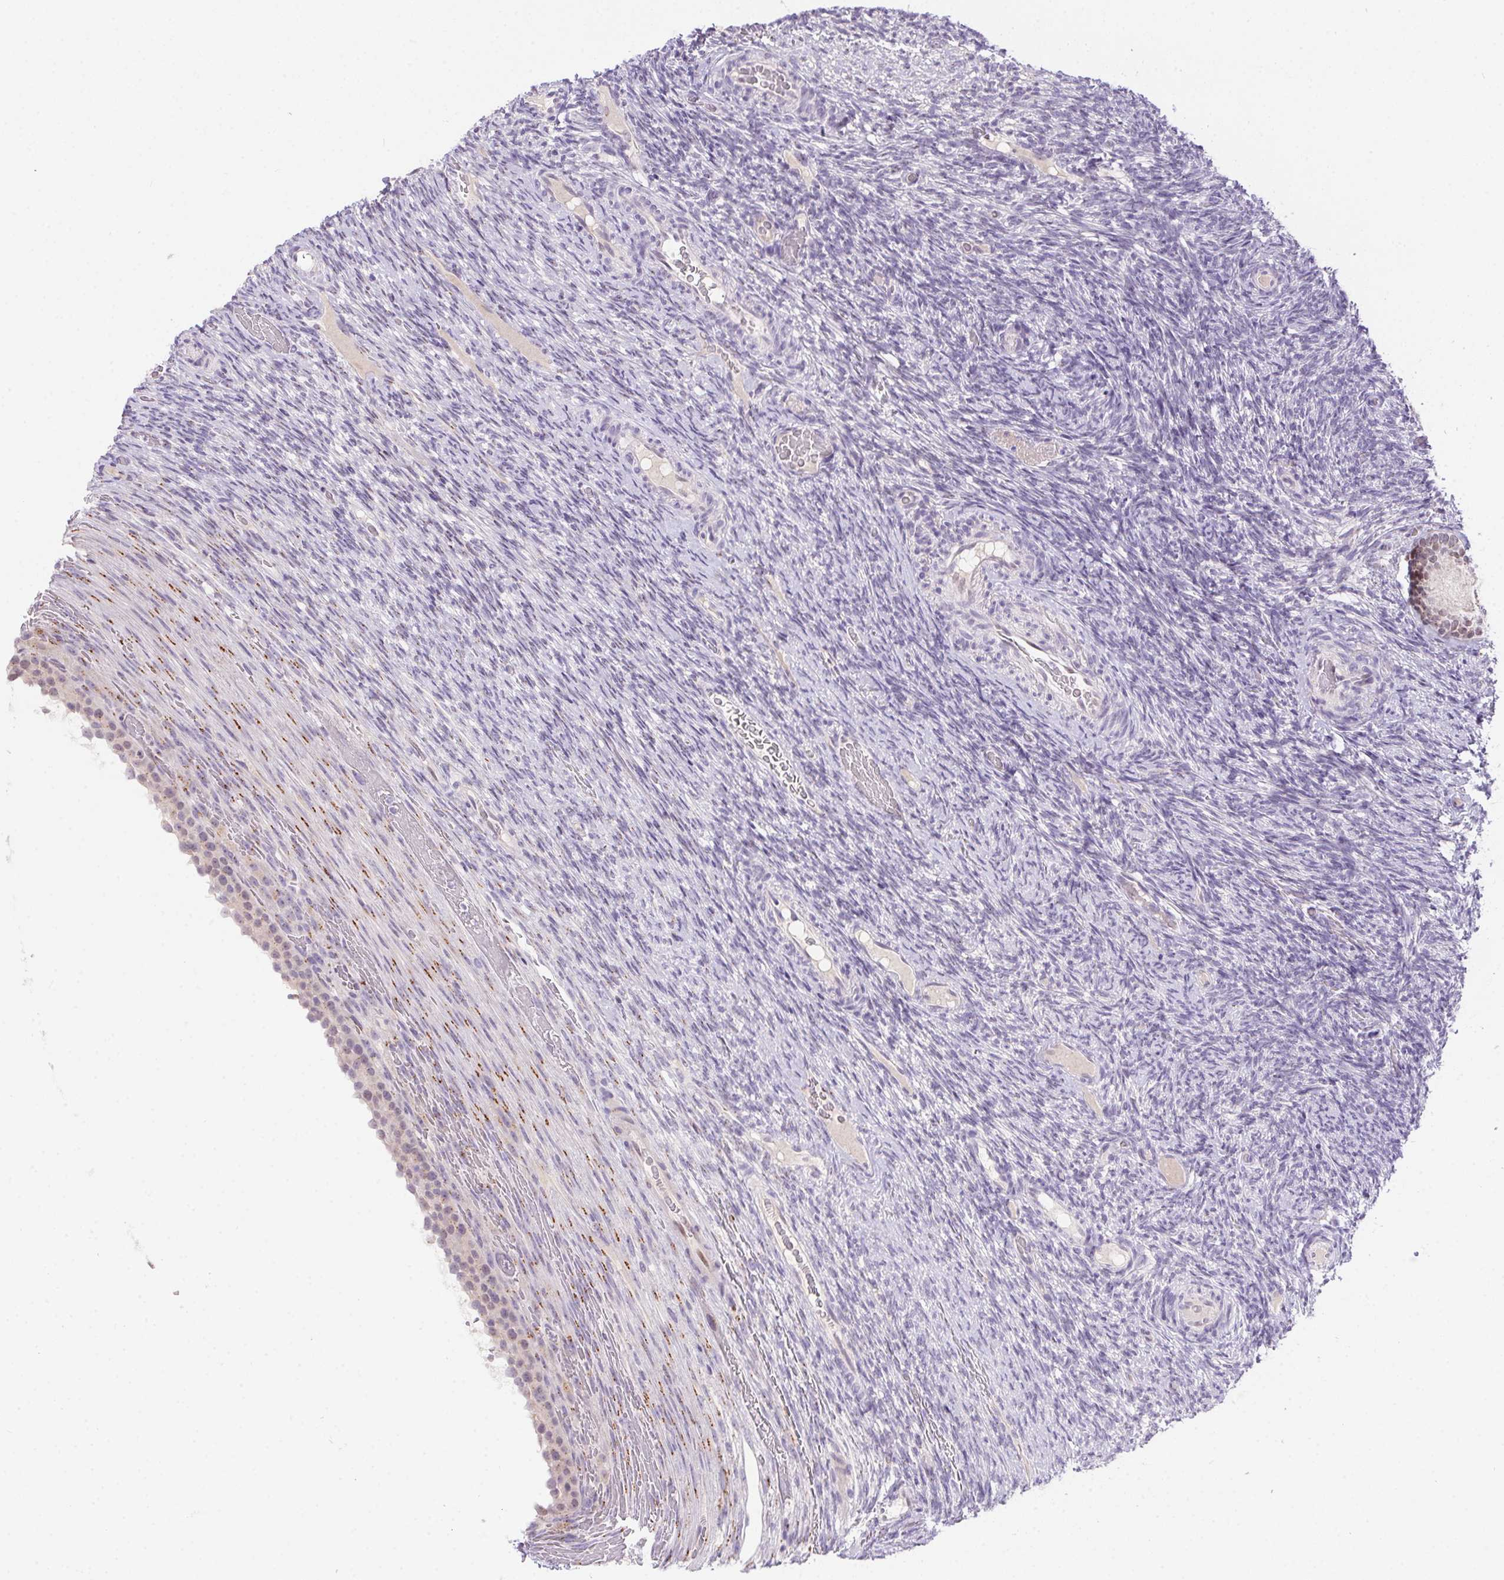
{"staining": {"intensity": "weak", "quantity": "<25%", "location": "nuclear"}, "tissue": "ovary", "cell_type": "Ovarian stroma cells", "image_type": "normal", "snomed": [{"axis": "morphology", "description": "Normal tissue, NOS"}, {"axis": "topography", "description": "Ovary"}], "caption": "DAB immunohistochemical staining of unremarkable ovary reveals no significant expression in ovarian stroma cells.", "gene": "SP9", "patient": {"sex": "female", "age": 34}}